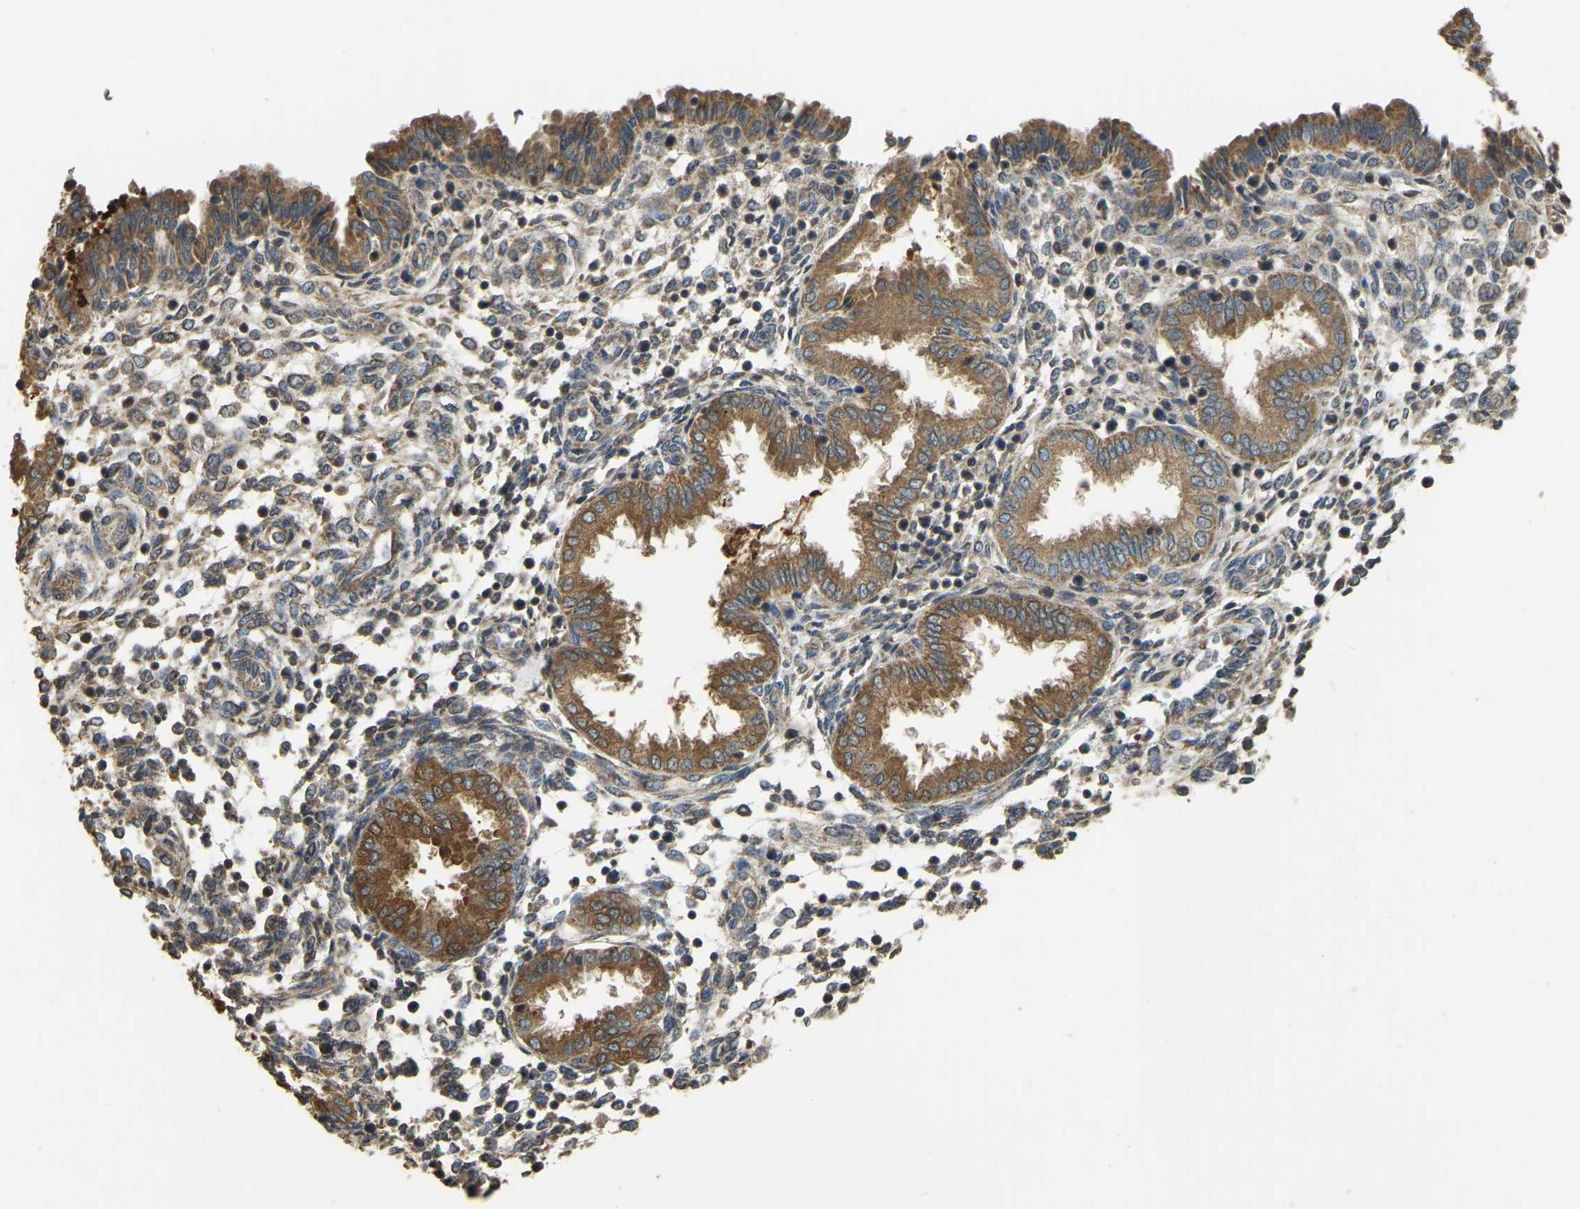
{"staining": {"intensity": "moderate", "quantity": "25%-75%", "location": "cytoplasmic/membranous"}, "tissue": "endometrium", "cell_type": "Cells in endometrial stroma", "image_type": "normal", "snomed": [{"axis": "morphology", "description": "Normal tissue, NOS"}, {"axis": "topography", "description": "Endometrium"}], "caption": "Endometrium stained with DAB (3,3'-diaminobenzidine) immunohistochemistry demonstrates medium levels of moderate cytoplasmic/membranous expression in approximately 25%-75% of cells in endometrial stroma.", "gene": "GNG2", "patient": {"sex": "female", "age": 33}}